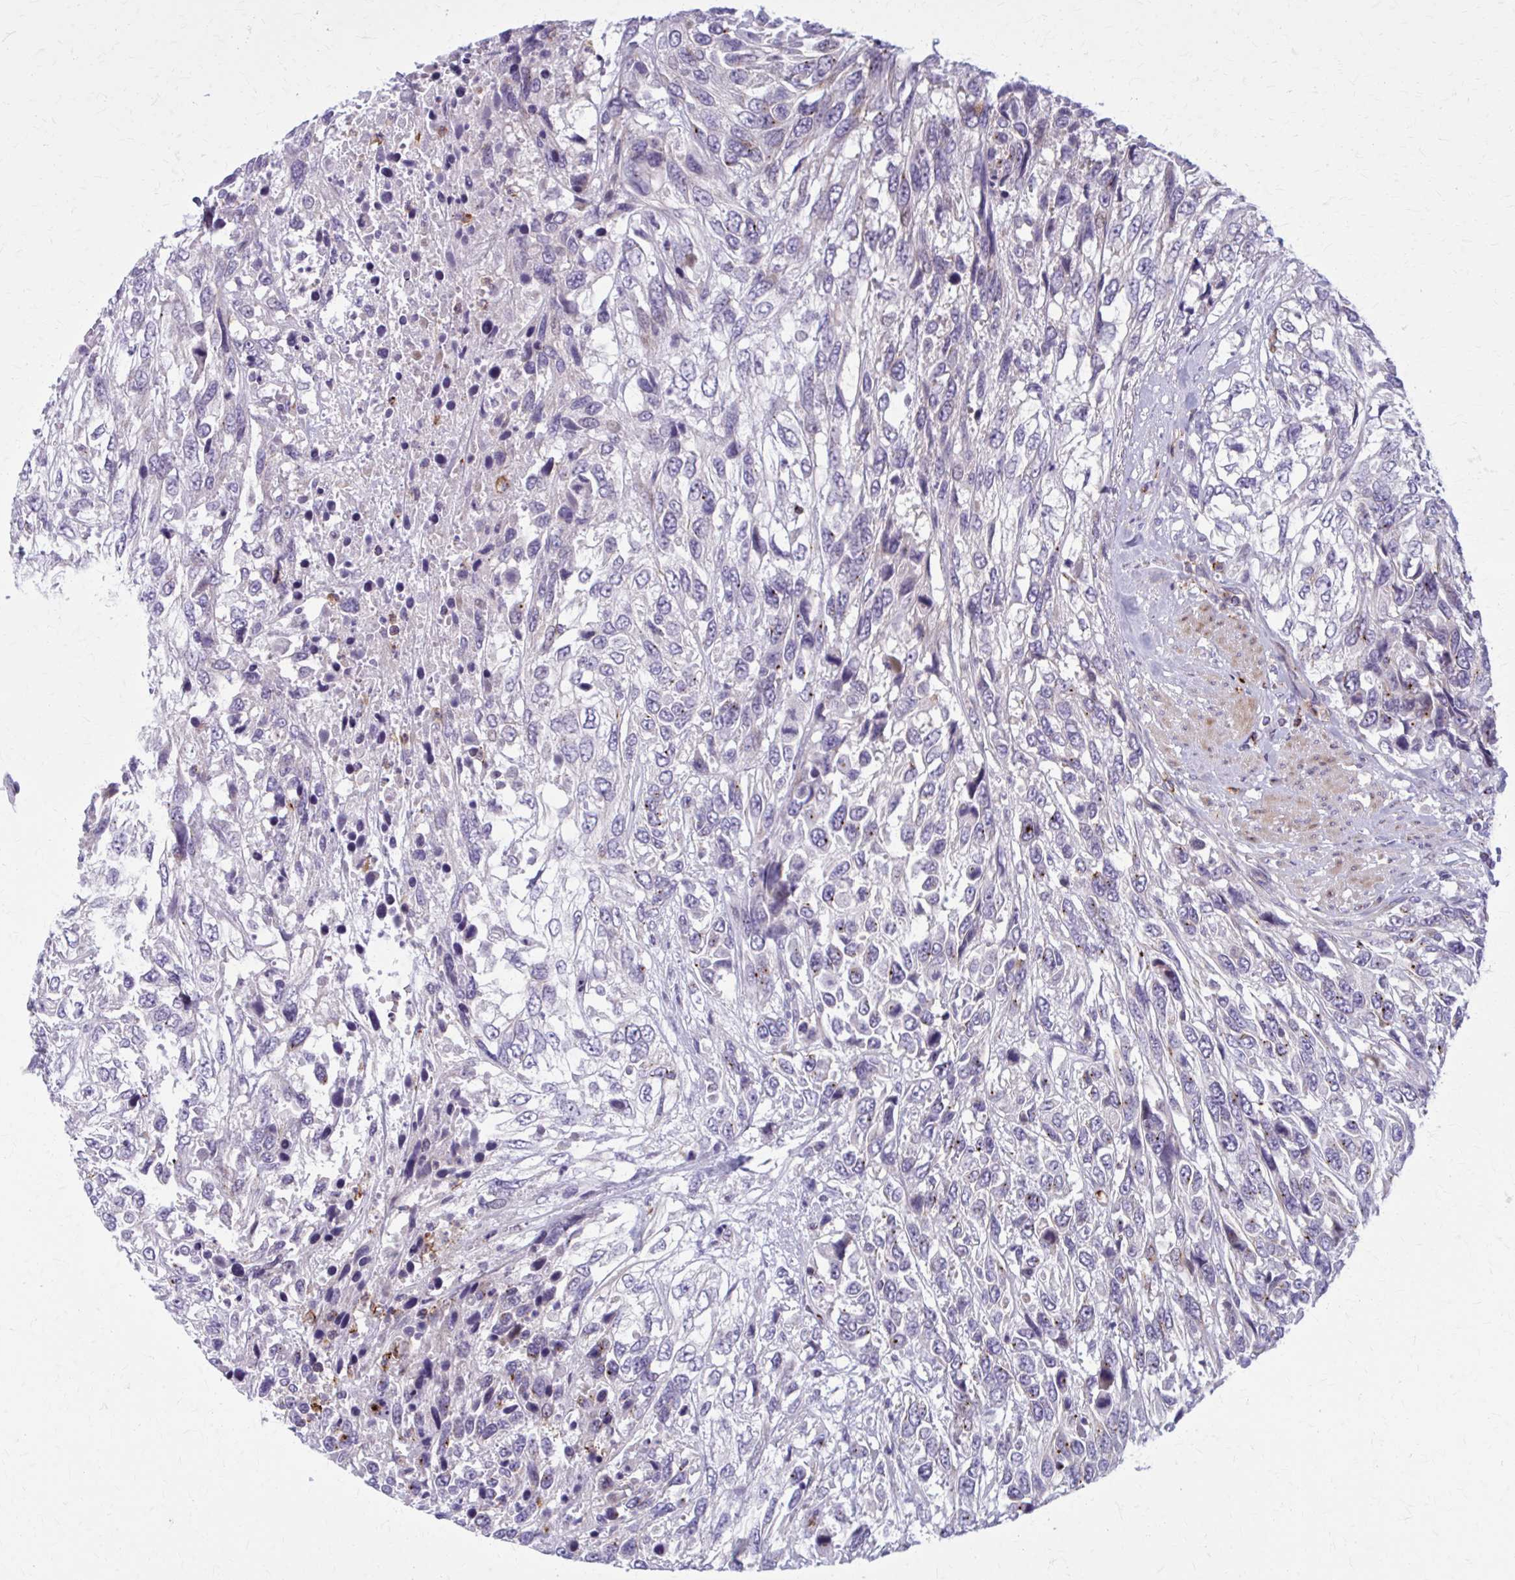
{"staining": {"intensity": "negative", "quantity": "none", "location": "none"}, "tissue": "urothelial cancer", "cell_type": "Tumor cells", "image_type": "cancer", "snomed": [{"axis": "morphology", "description": "Urothelial carcinoma, High grade"}, {"axis": "topography", "description": "Urinary bladder"}], "caption": "This is a histopathology image of immunohistochemistry staining of urothelial carcinoma (high-grade), which shows no staining in tumor cells.", "gene": "PEDS1", "patient": {"sex": "female", "age": 70}}